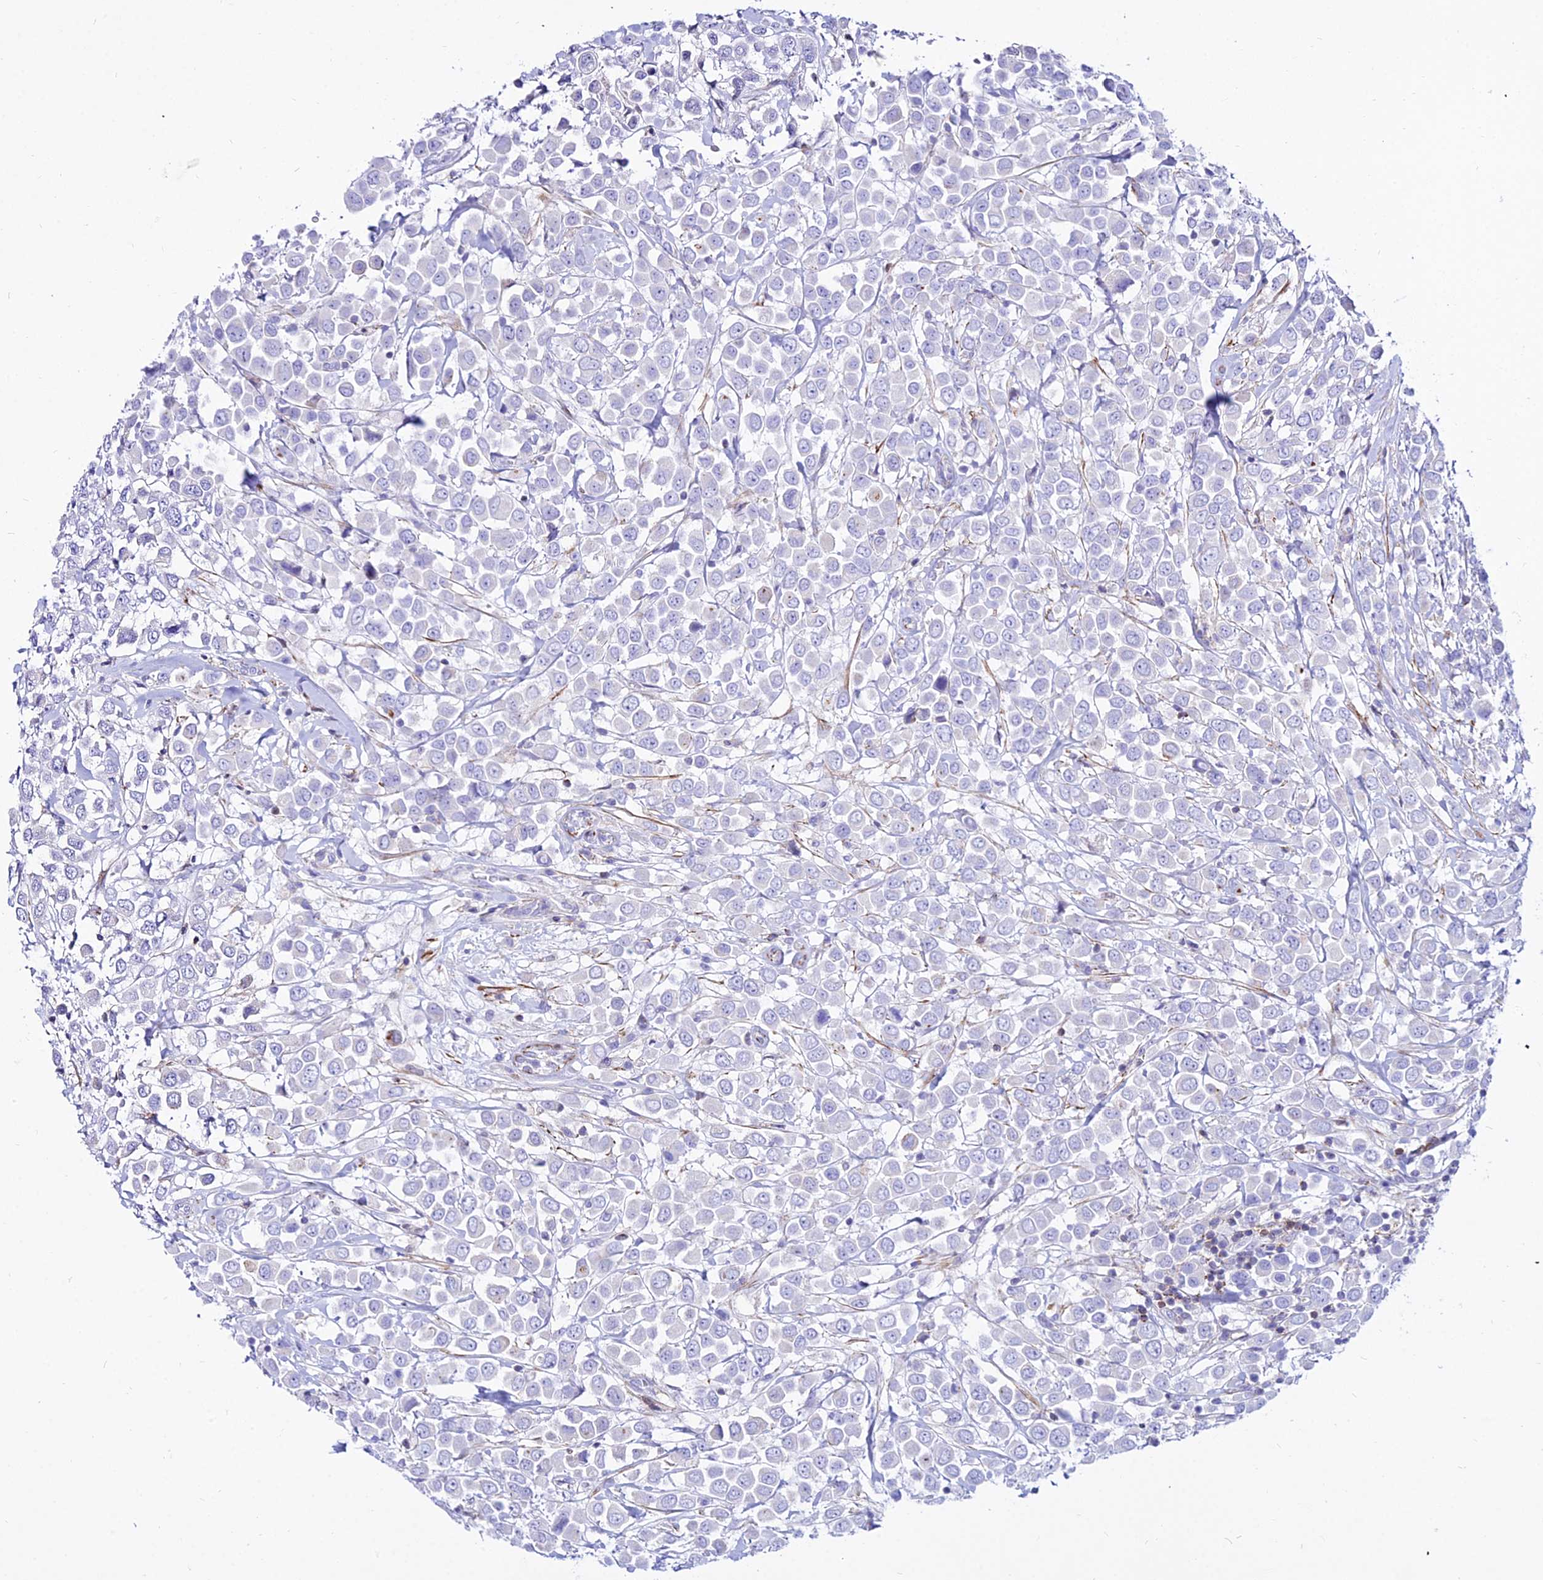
{"staining": {"intensity": "negative", "quantity": "none", "location": "none"}, "tissue": "breast cancer", "cell_type": "Tumor cells", "image_type": "cancer", "snomed": [{"axis": "morphology", "description": "Duct carcinoma"}, {"axis": "topography", "description": "Breast"}], "caption": "High magnification brightfield microscopy of breast cancer stained with DAB (brown) and counterstained with hematoxylin (blue): tumor cells show no significant staining.", "gene": "DLX1", "patient": {"sex": "female", "age": 61}}